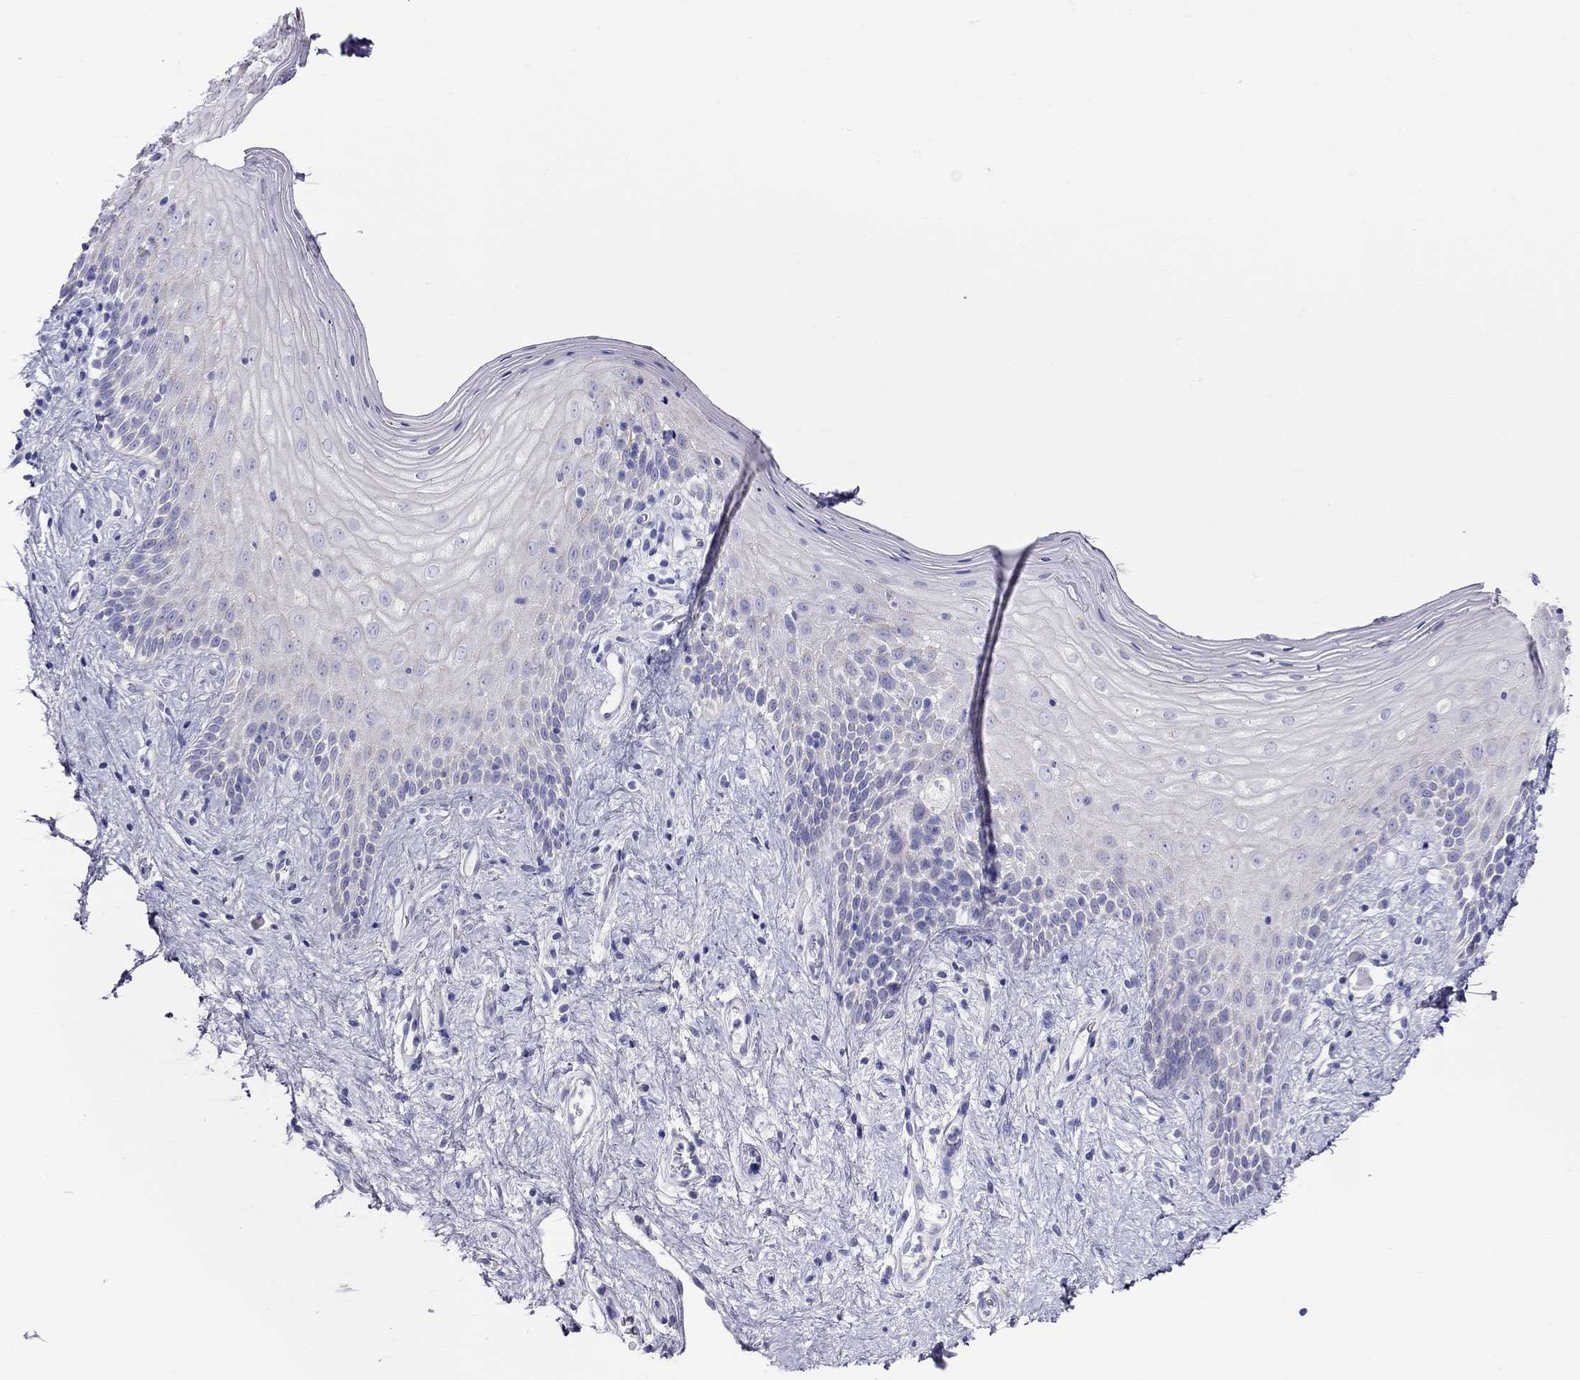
{"staining": {"intensity": "negative", "quantity": "none", "location": "none"}, "tissue": "vagina", "cell_type": "Squamous epithelial cells", "image_type": "normal", "snomed": [{"axis": "morphology", "description": "Normal tissue, NOS"}, {"axis": "topography", "description": "Vagina"}], "caption": "A high-resolution image shows IHC staining of unremarkable vagina, which demonstrates no significant staining in squamous epithelial cells. Nuclei are stained in blue.", "gene": "CLPSL2", "patient": {"sex": "female", "age": 47}}